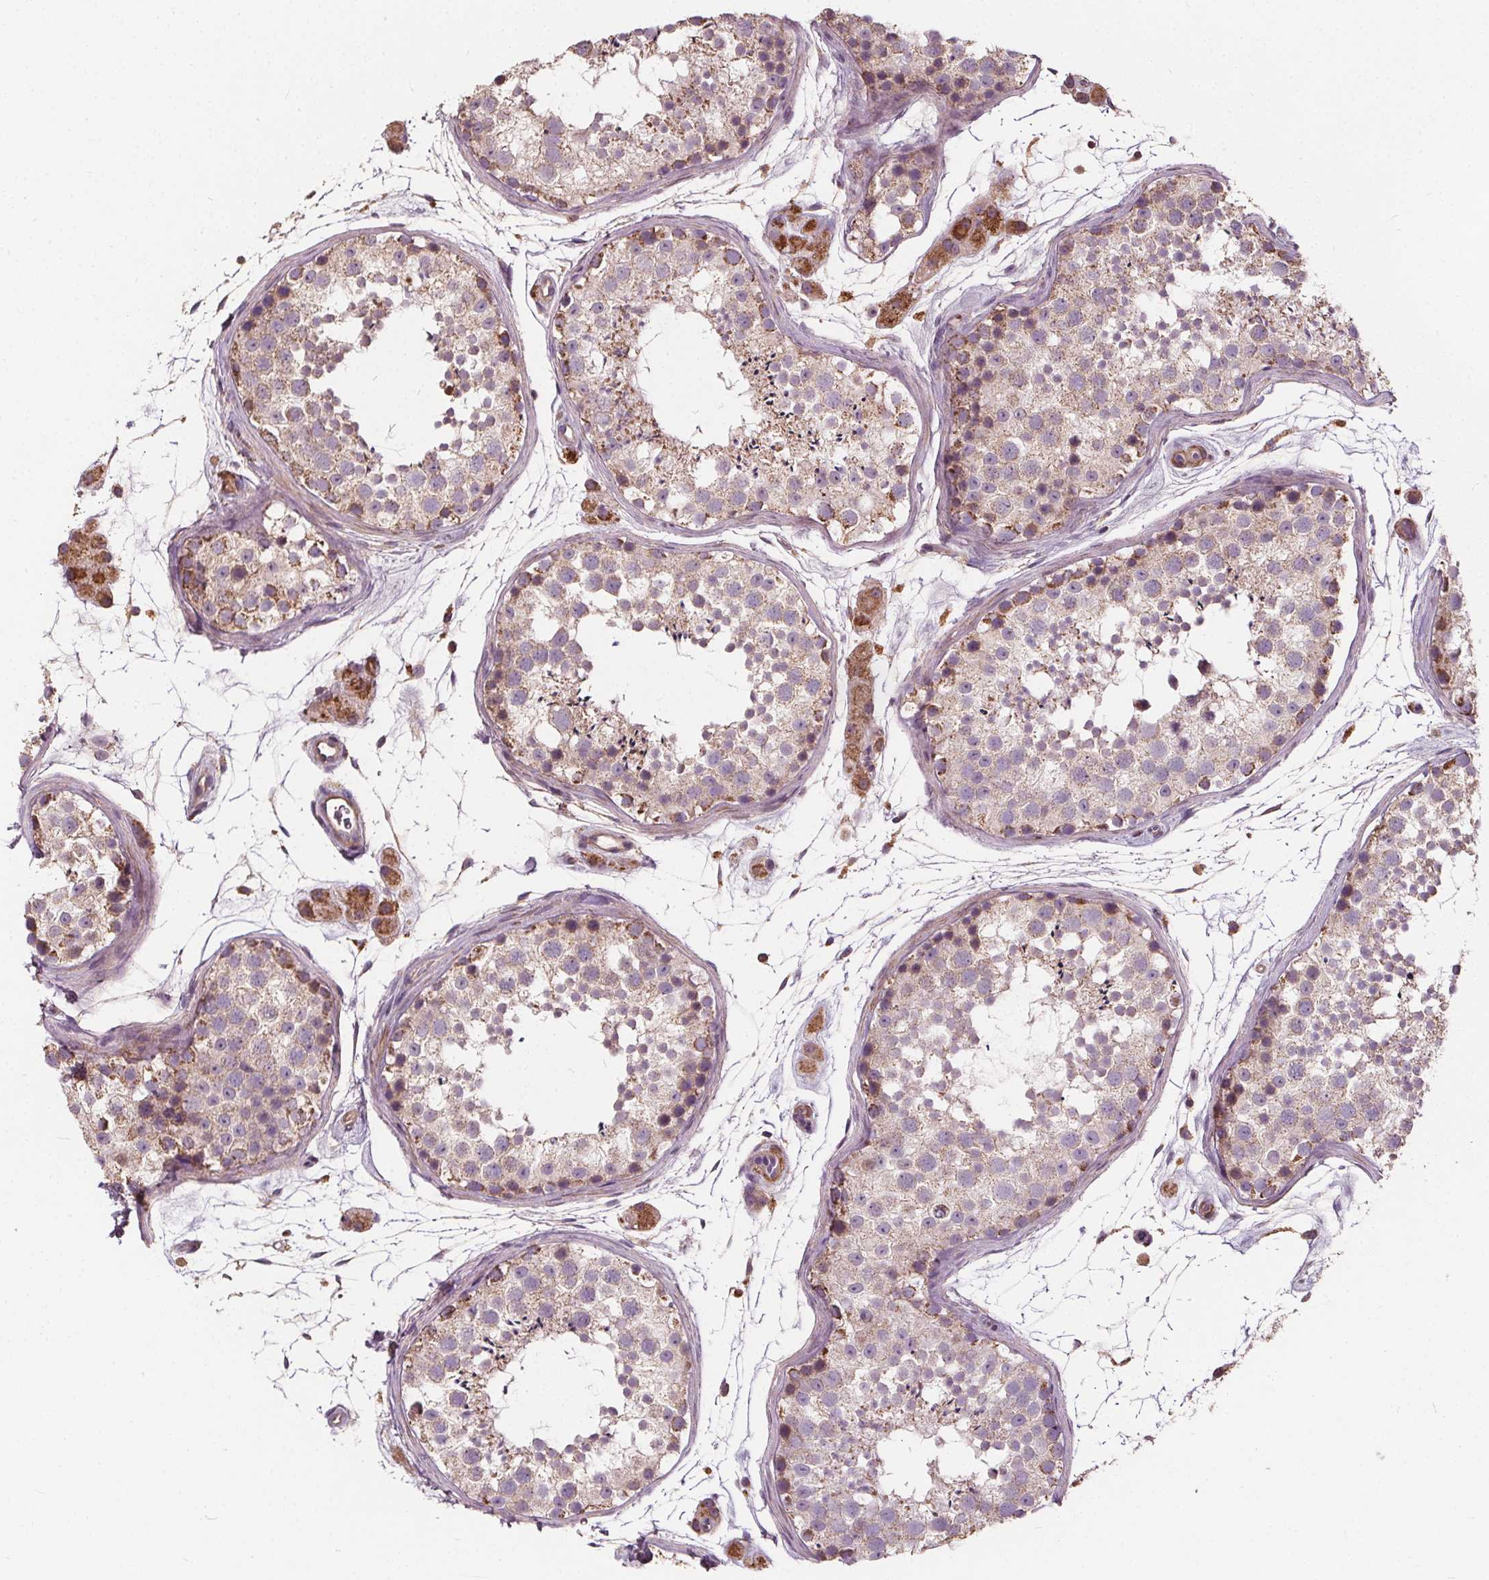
{"staining": {"intensity": "weak", "quantity": "<25%", "location": "cytoplasmic/membranous"}, "tissue": "testis", "cell_type": "Cells in seminiferous ducts", "image_type": "normal", "snomed": [{"axis": "morphology", "description": "Normal tissue, NOS"}, {"axis": "topography", "description": "Testis"}], "caption": "IHC of unremarkable human testis displays no positivity in cells in seminiferous ducts.", "gene": "ORAI2", "patient": {"sex": "male", "age": 41}}